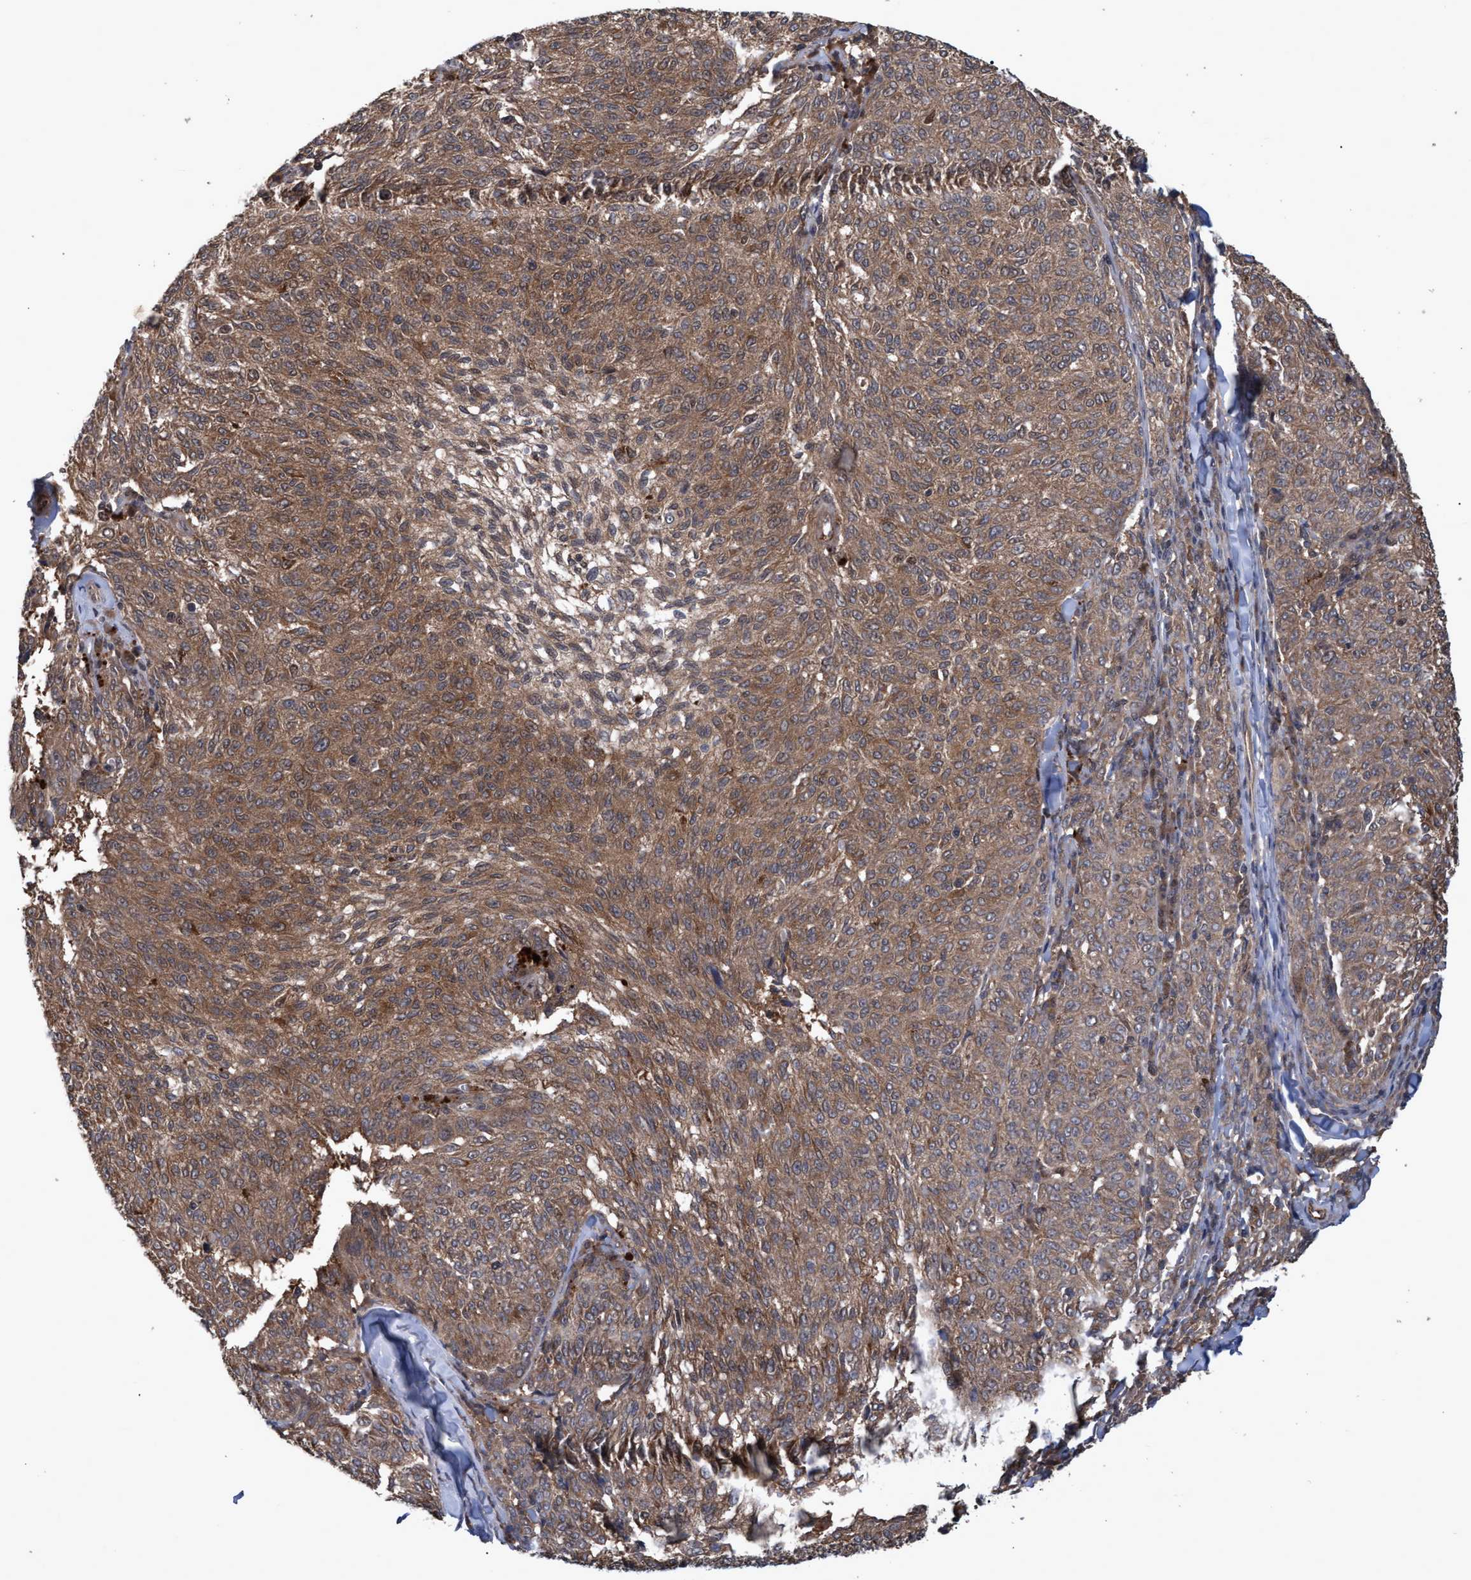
{"staining": {"intensity": "moderate", "quantity": ">75%", "location": "cytoplasmic/membranous,nuclear"}, "tissue": "melanoma", "cell_type": "Tumor cells", "image_type": "cancer", "snomed": [{"axis": "morphology", "description": "Malignant melanoma, NOS"}, {"axis": "topography", "description": "Skin"}], "caption": "Immunohistochemical staining of melanoma shows medium levels of moderate cytoplasmic/membranous and nuclear protein expression in approximately >75% of tumor cells.", "gene": "PSMB6", "patient": {"sex": "female", "age": 72}}